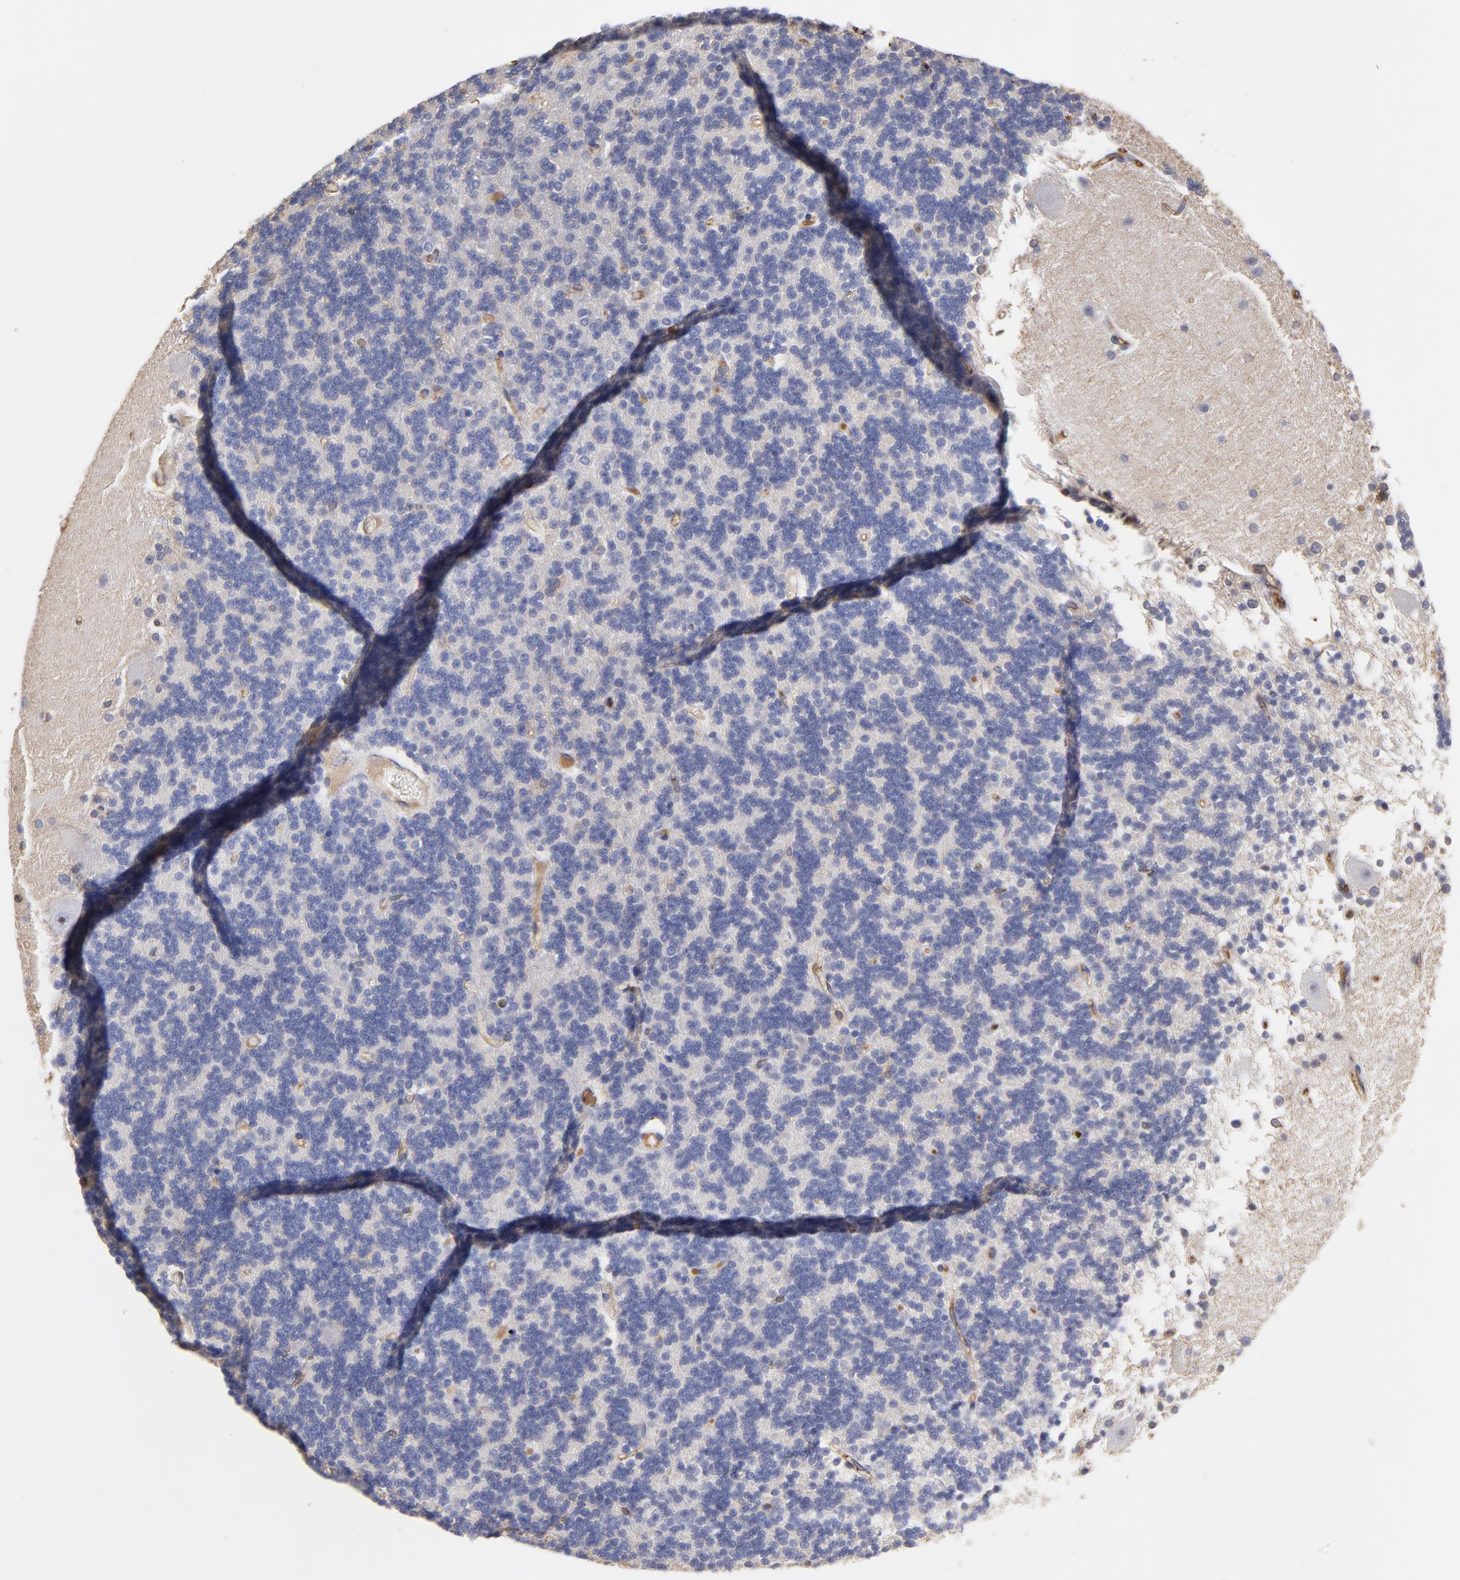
{"staining": {"intensity": "negative", "quantity": "none", "location": "none"}, "tissue": "cerebellum", "cell_type": "Cells in granular layer", "image_type": "normal", "snomed": [{"axis": "morphology", "description": "Normal tissue, NOS"}, {"axis": "topography", "description": "Cerebellum"}], "caption": "The photomicrograph exhibits no significant positivity in cells in granular layer of cerebellum.", "gene": "LRCH2", "patient": {"sex": "female", "age": 54}}